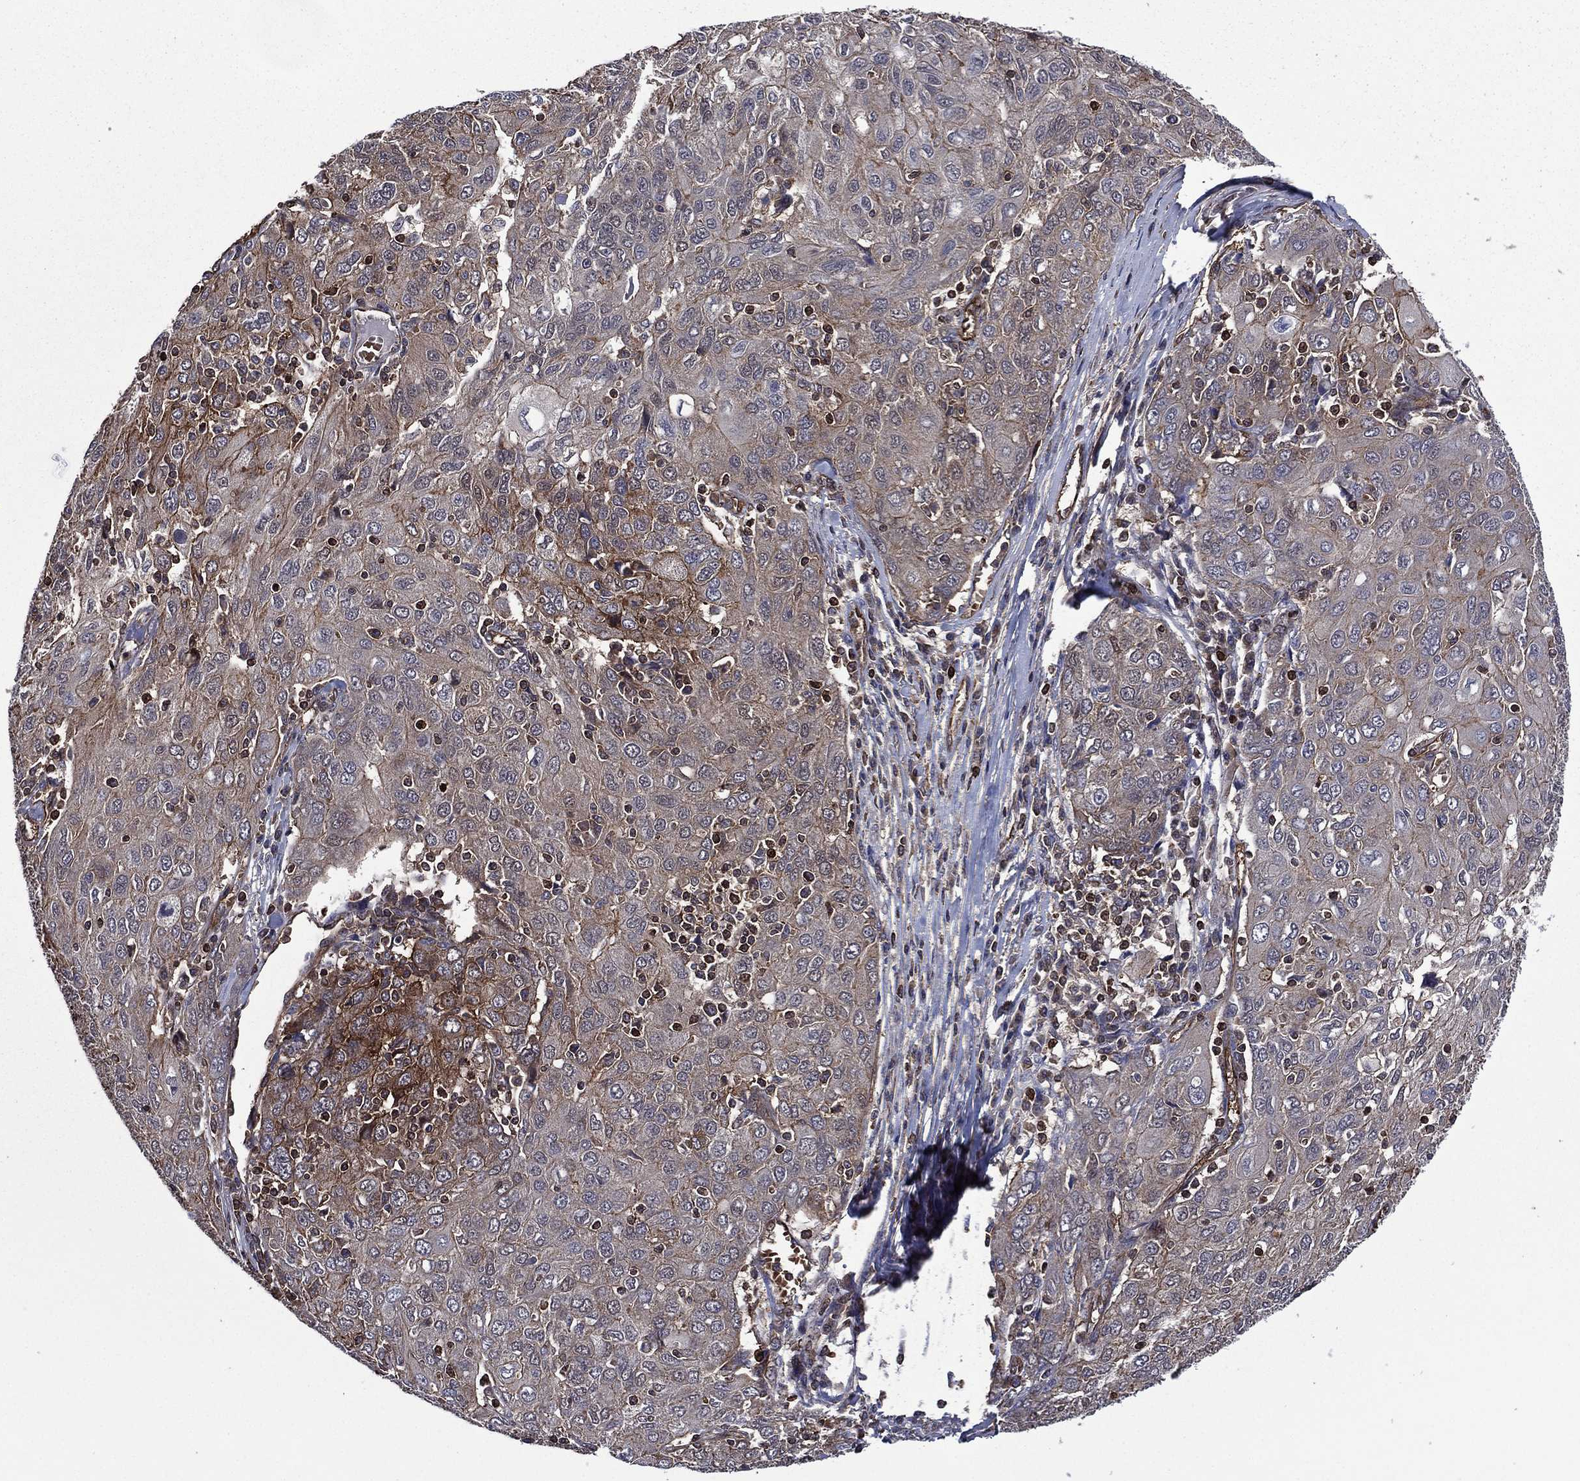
{"staining": {"intensity": "moderate", "quantity": "<25%", "location": "cytoplasmic/membranous"}, "tissue": "ovarian cancer", "cell_type": "Tumor cells", "image_type": "cancer", "snomed": [{"axis": "morphology", "description": "Carcinoma, endometroid"}, {"axis": "topography", "description": "Ovary"}], "caption": "Protein staining shows moderate cytoplasmic/membranous staining in about <25% of tumor cells in ovarian endometroid carcinoma.", "gene": "PLPP3", "patient": {"sex": "female", "age": 50}}